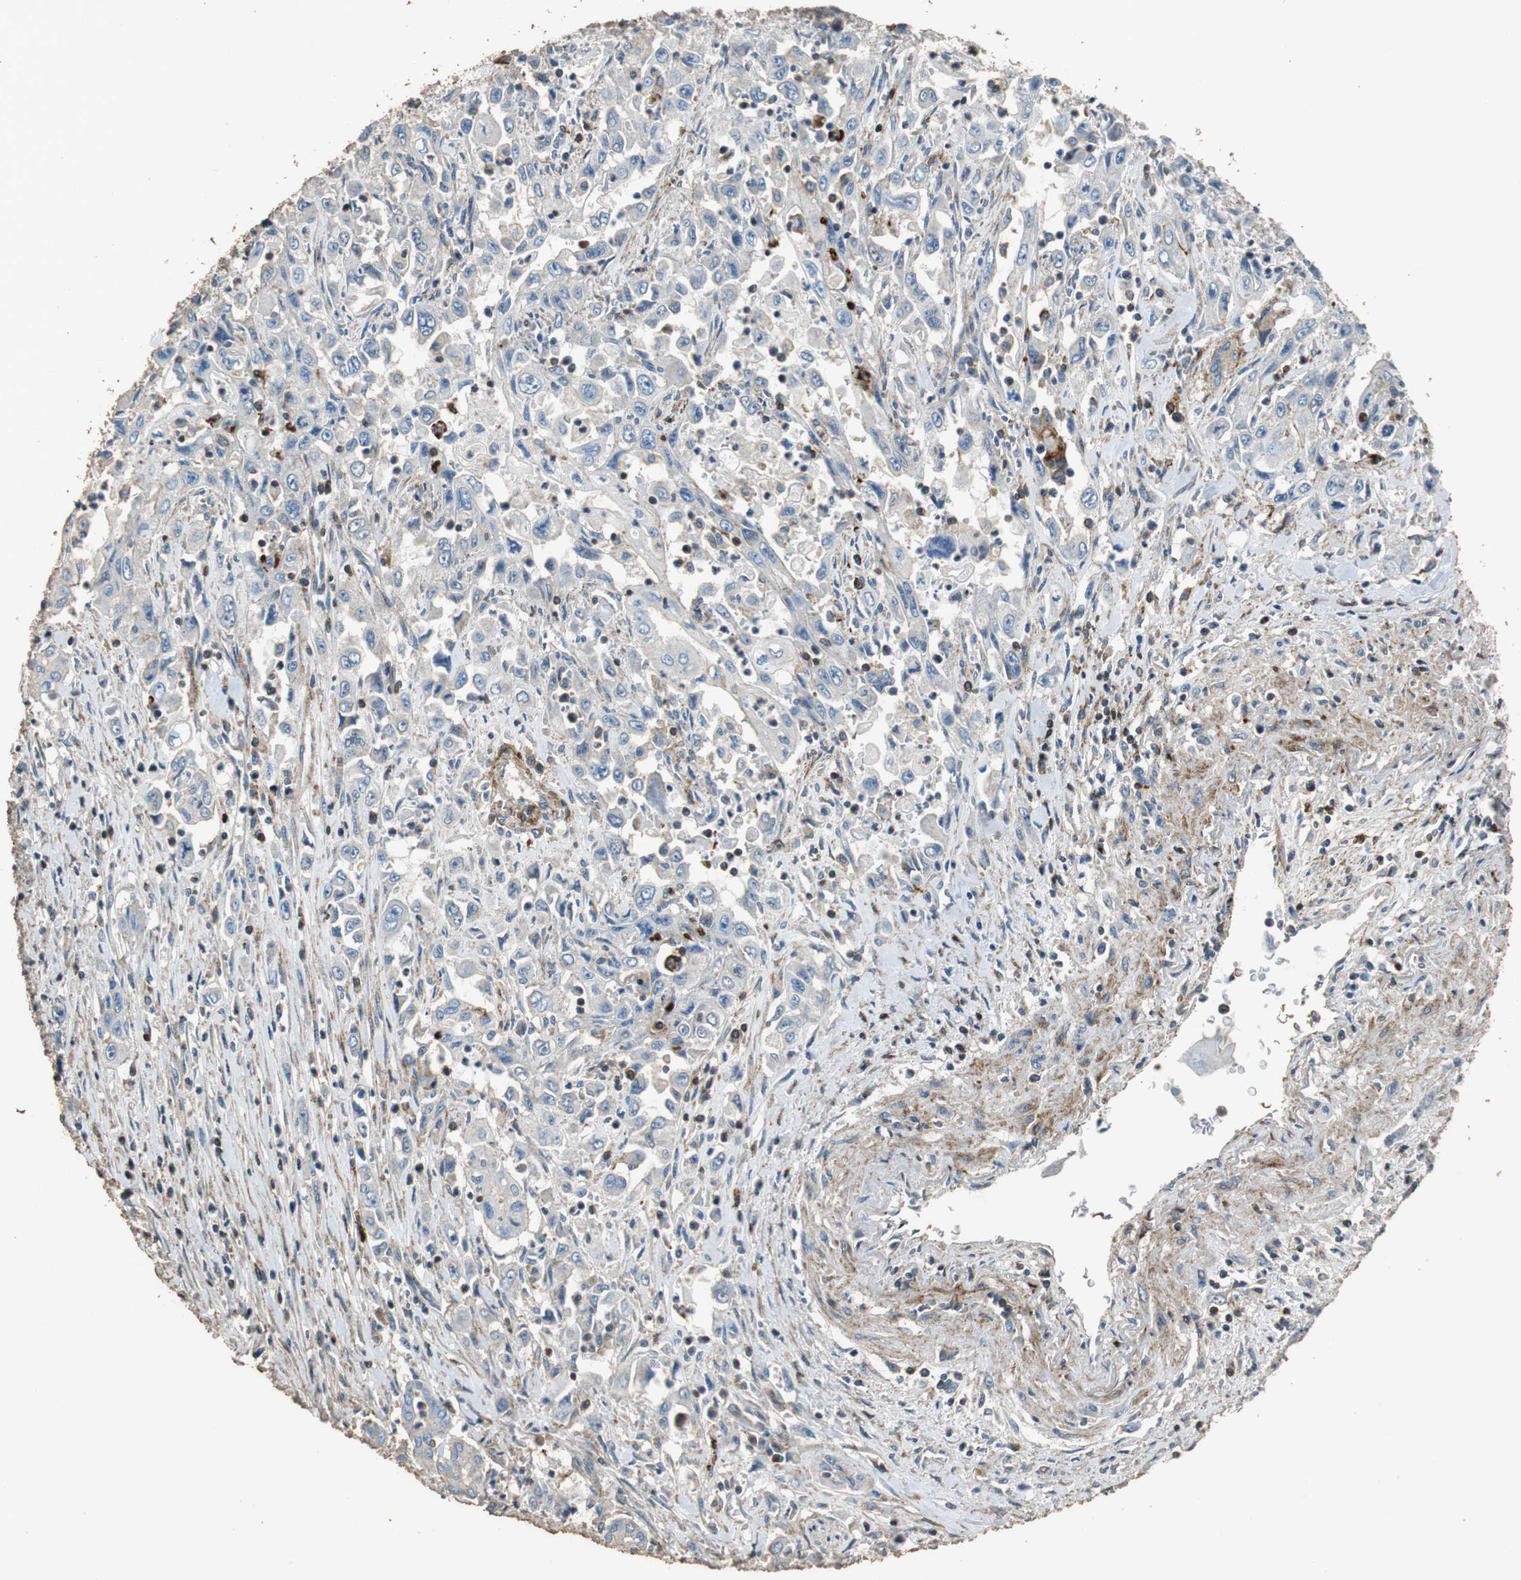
{"staining": {"intensity": "weak", "quantity": "<25%", "location": "cytoplasmic/membranous"}, "tissue": "pancreatic cancer", "cell_type": "Tumor cells", "image_type": "cancer", "snomed": [{"axis": "morphology", "description": "Adenocarcinoma, NOS"}, {"axis": "topography", "description": "Pancreas"}], "caption": "Immunohistochemistry (IHC) of pancreatic cancer reveals no expression in tumor cells. The staining is performed using DAB (3,3'-diaminobenzidine) brown chromogen with nuclei counter-stained in using hematoxylin.", "gene": "PRKRA", "patient": {"sex": "male", "age": 70}}